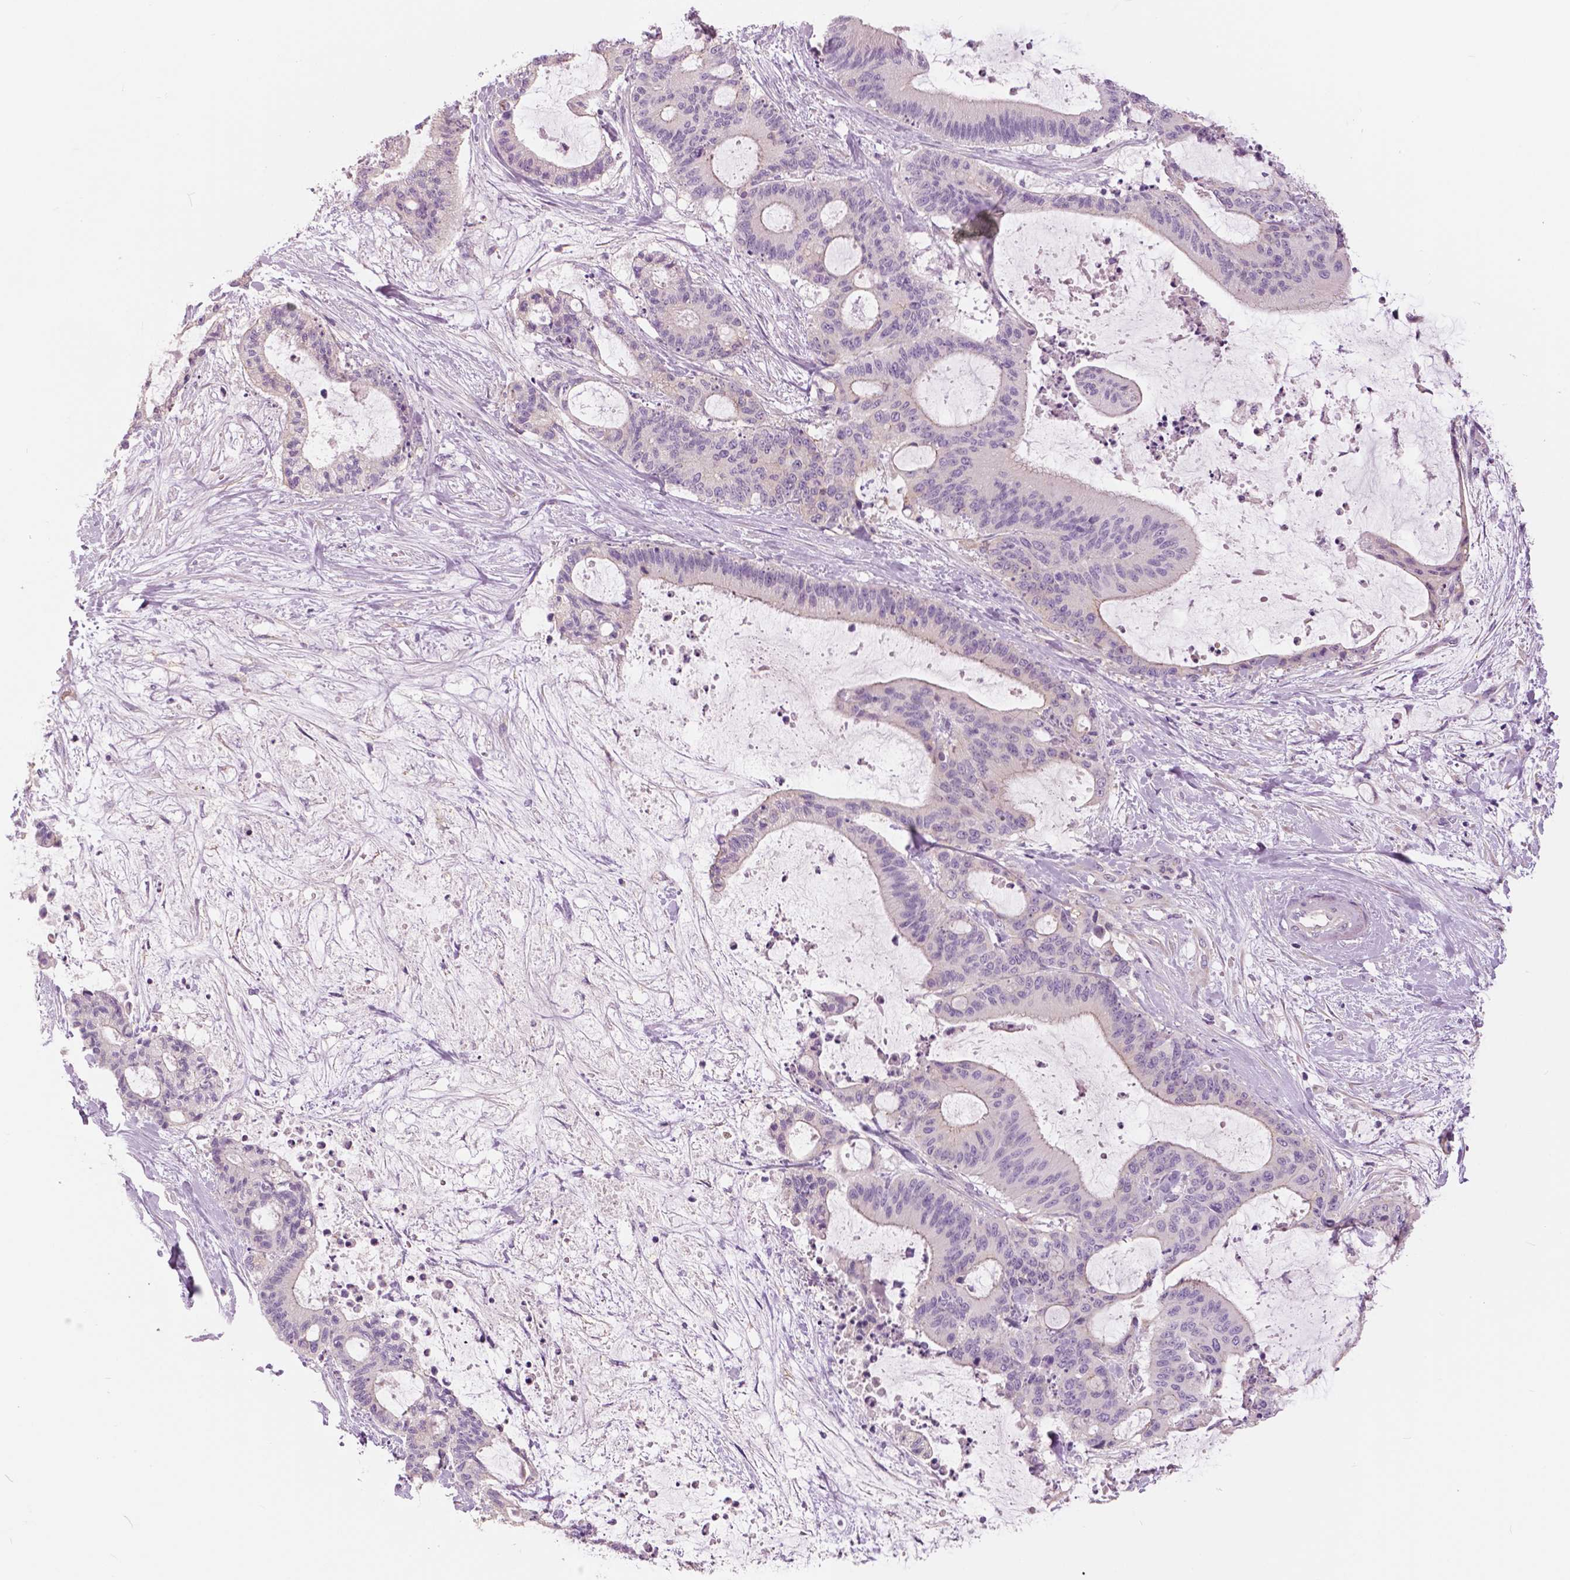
{"staining": {"intensity": "negative", "quantity": "none", "location": "none"}, "tissue": "liver cancer", "cell_type": "Tumor cells", "image_type": "cancer", "snomed": [{"axis": "morphology", "description": "Cholangiocarcinoma"}, {"axis": "topography", "description": "Liver"}], "caption": "A photomicrograph of human liver cancer is negative for staining in tumor cells. (Stains: DAB immunohistochemistry with hematoxylin counter stain, Microscopy: brightfield microscopy at high magnification).", "gene": "SERPINI1", "patient": {"sex": "female", "age": 73}}